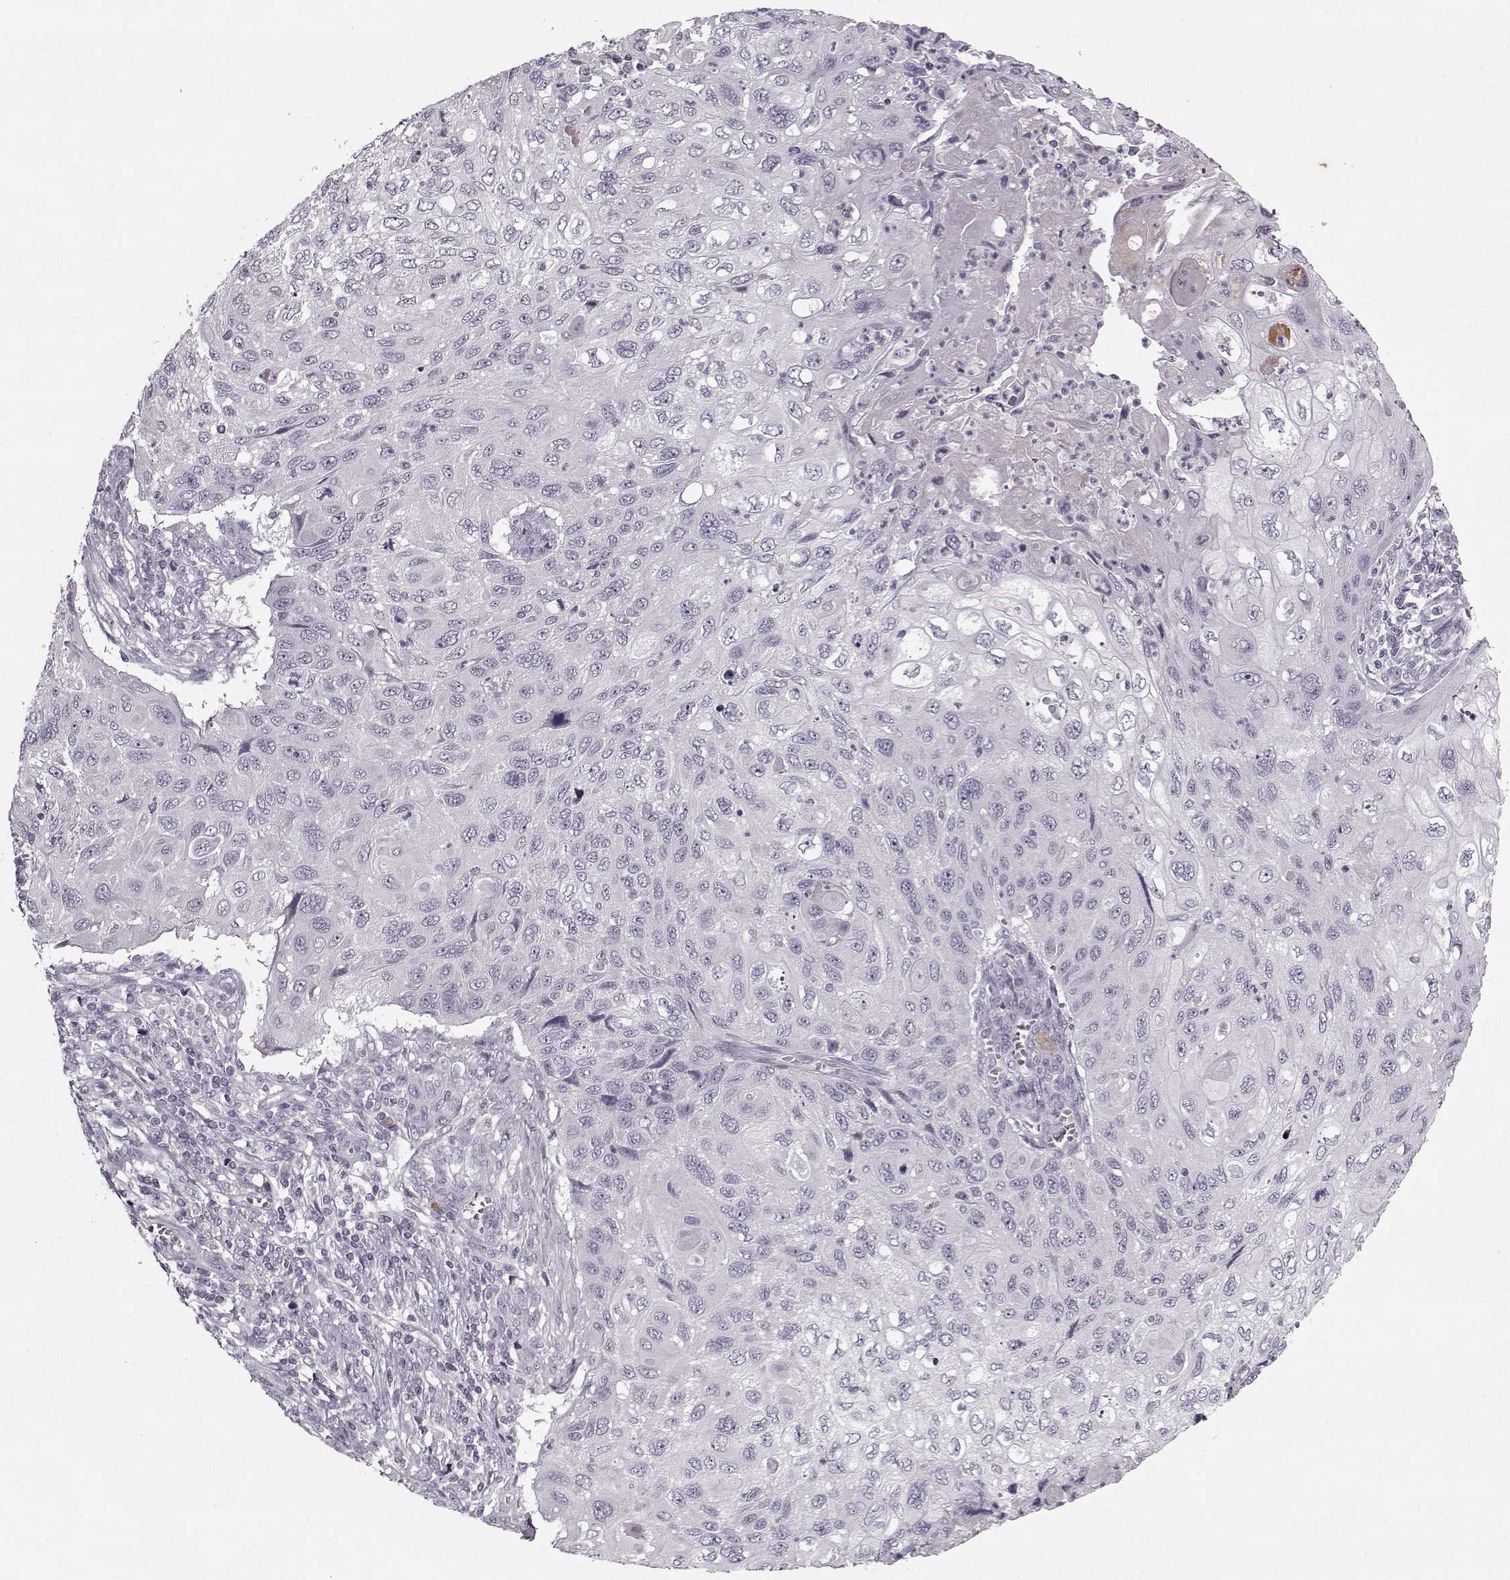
{"staining": {"intensity": "negative", "quantity": "none", "location": "none"}, "tissue": "cervical cancer", "cell_type": "Tumor cells", "image_type": "cancer", "snomed": [{"axis": "morphology", "description": "Squamous cell carcinoma, NOS"}, {"axis": "topography", "description": "Cervix"}], "caption": "The image reveals no staining of tumor cells in cervical squamous cell carcinoma.", "gene": "KRT9", "patient": {"sex": "female", "age": 70}}